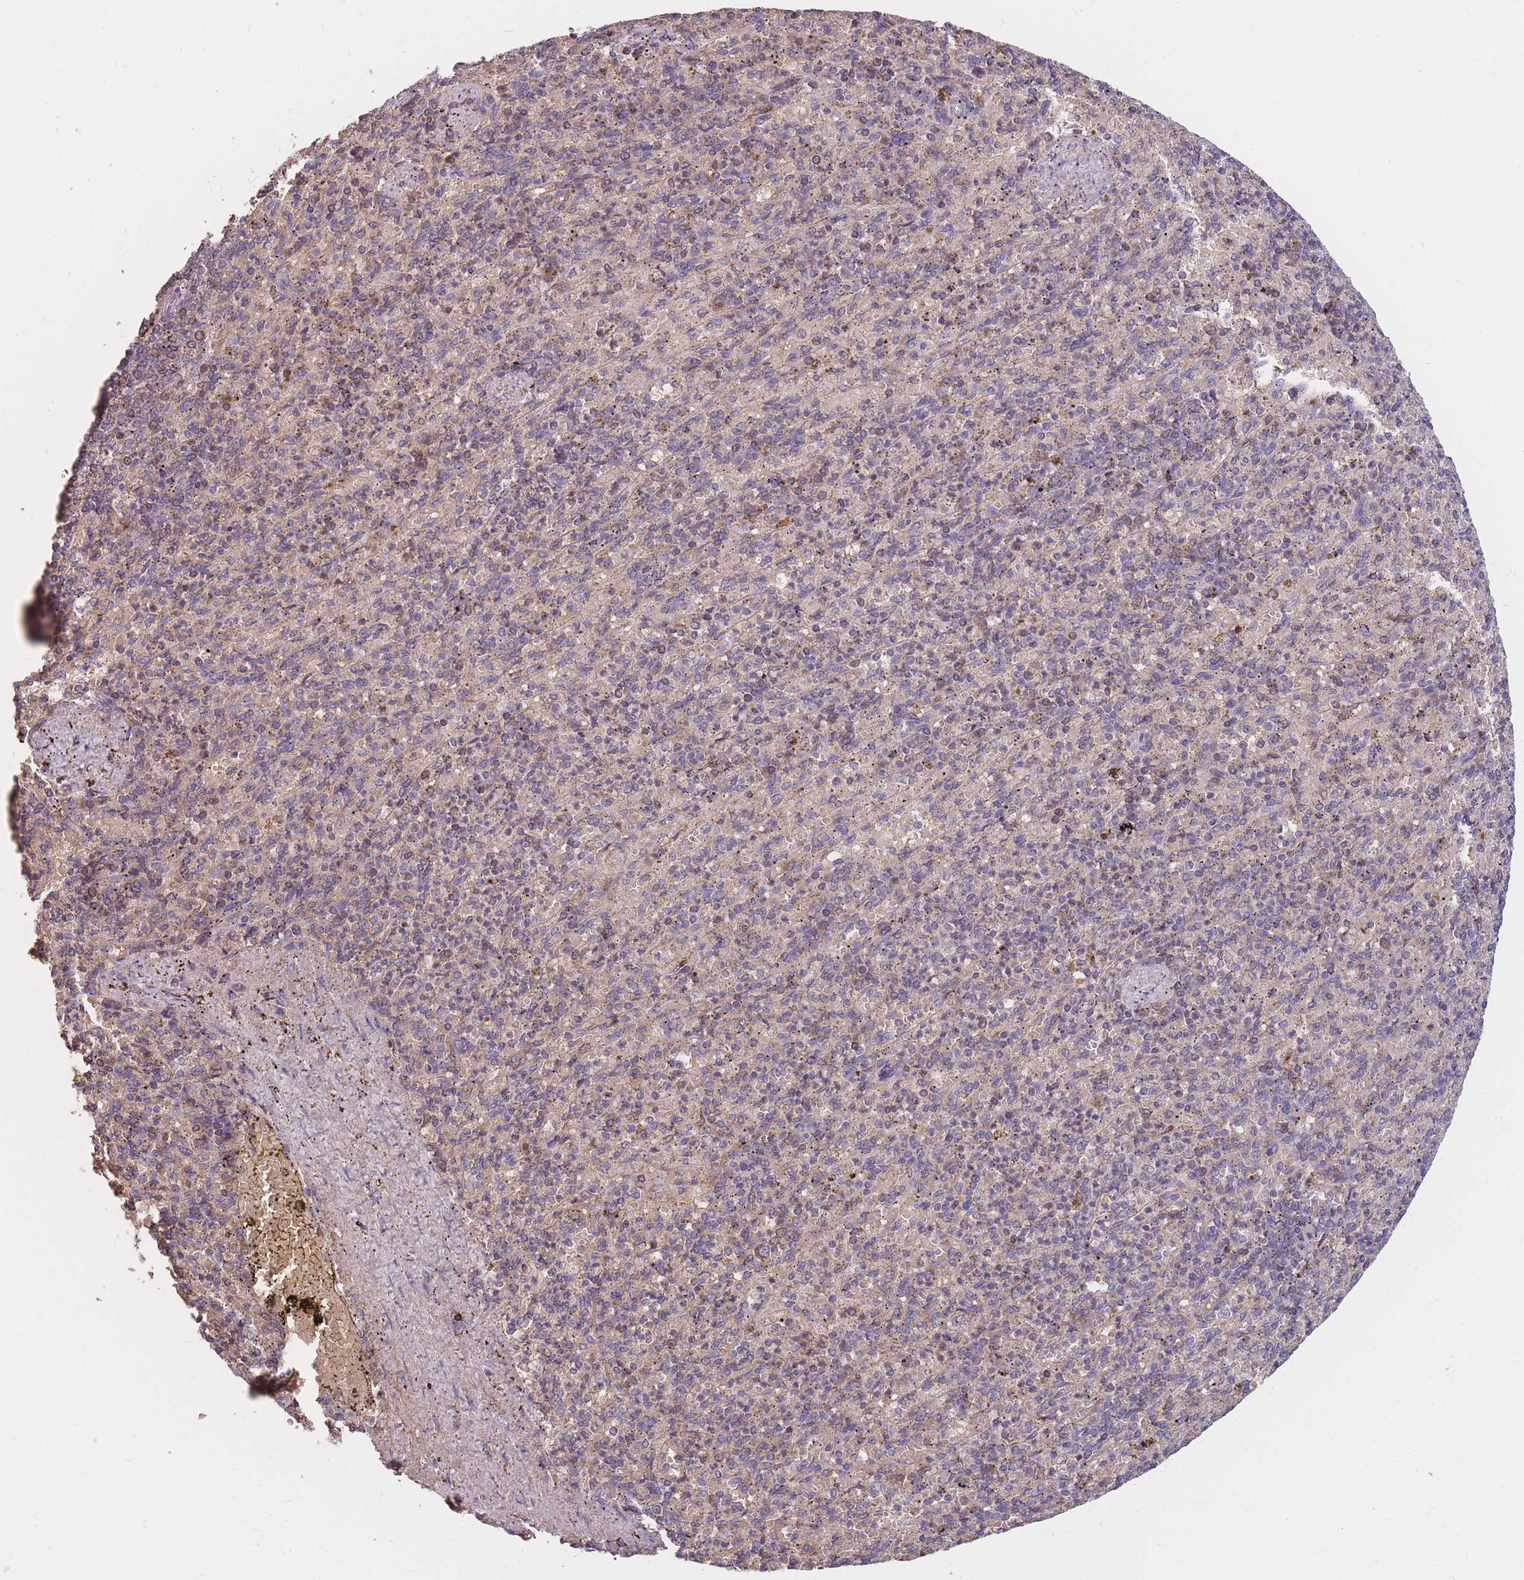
{"staining": {"intensity": "moderate", "quantity": "<25%", "location": "cytoplasmic/membranous"}, "tissue": "spleen", "cell_type": "Cells in red pulp", "image_type": "normal", "snomed": [{"axis": "morphology", "description": "Normal tissue, NOS"}, {"axis": "topography", "description": "Spleen"}], "caption": "A brown stain shows moderate cytoplasmic/membranous expression of a protein in cells in red pulp of unremarkable human spleen. The protein is stained brown, and the nuclei are stained in blue (DAB IHC with brightfield microscopy, high magnification).", "gene": "PTPMT1", "patient": {"sex": "female", "age": 74}}